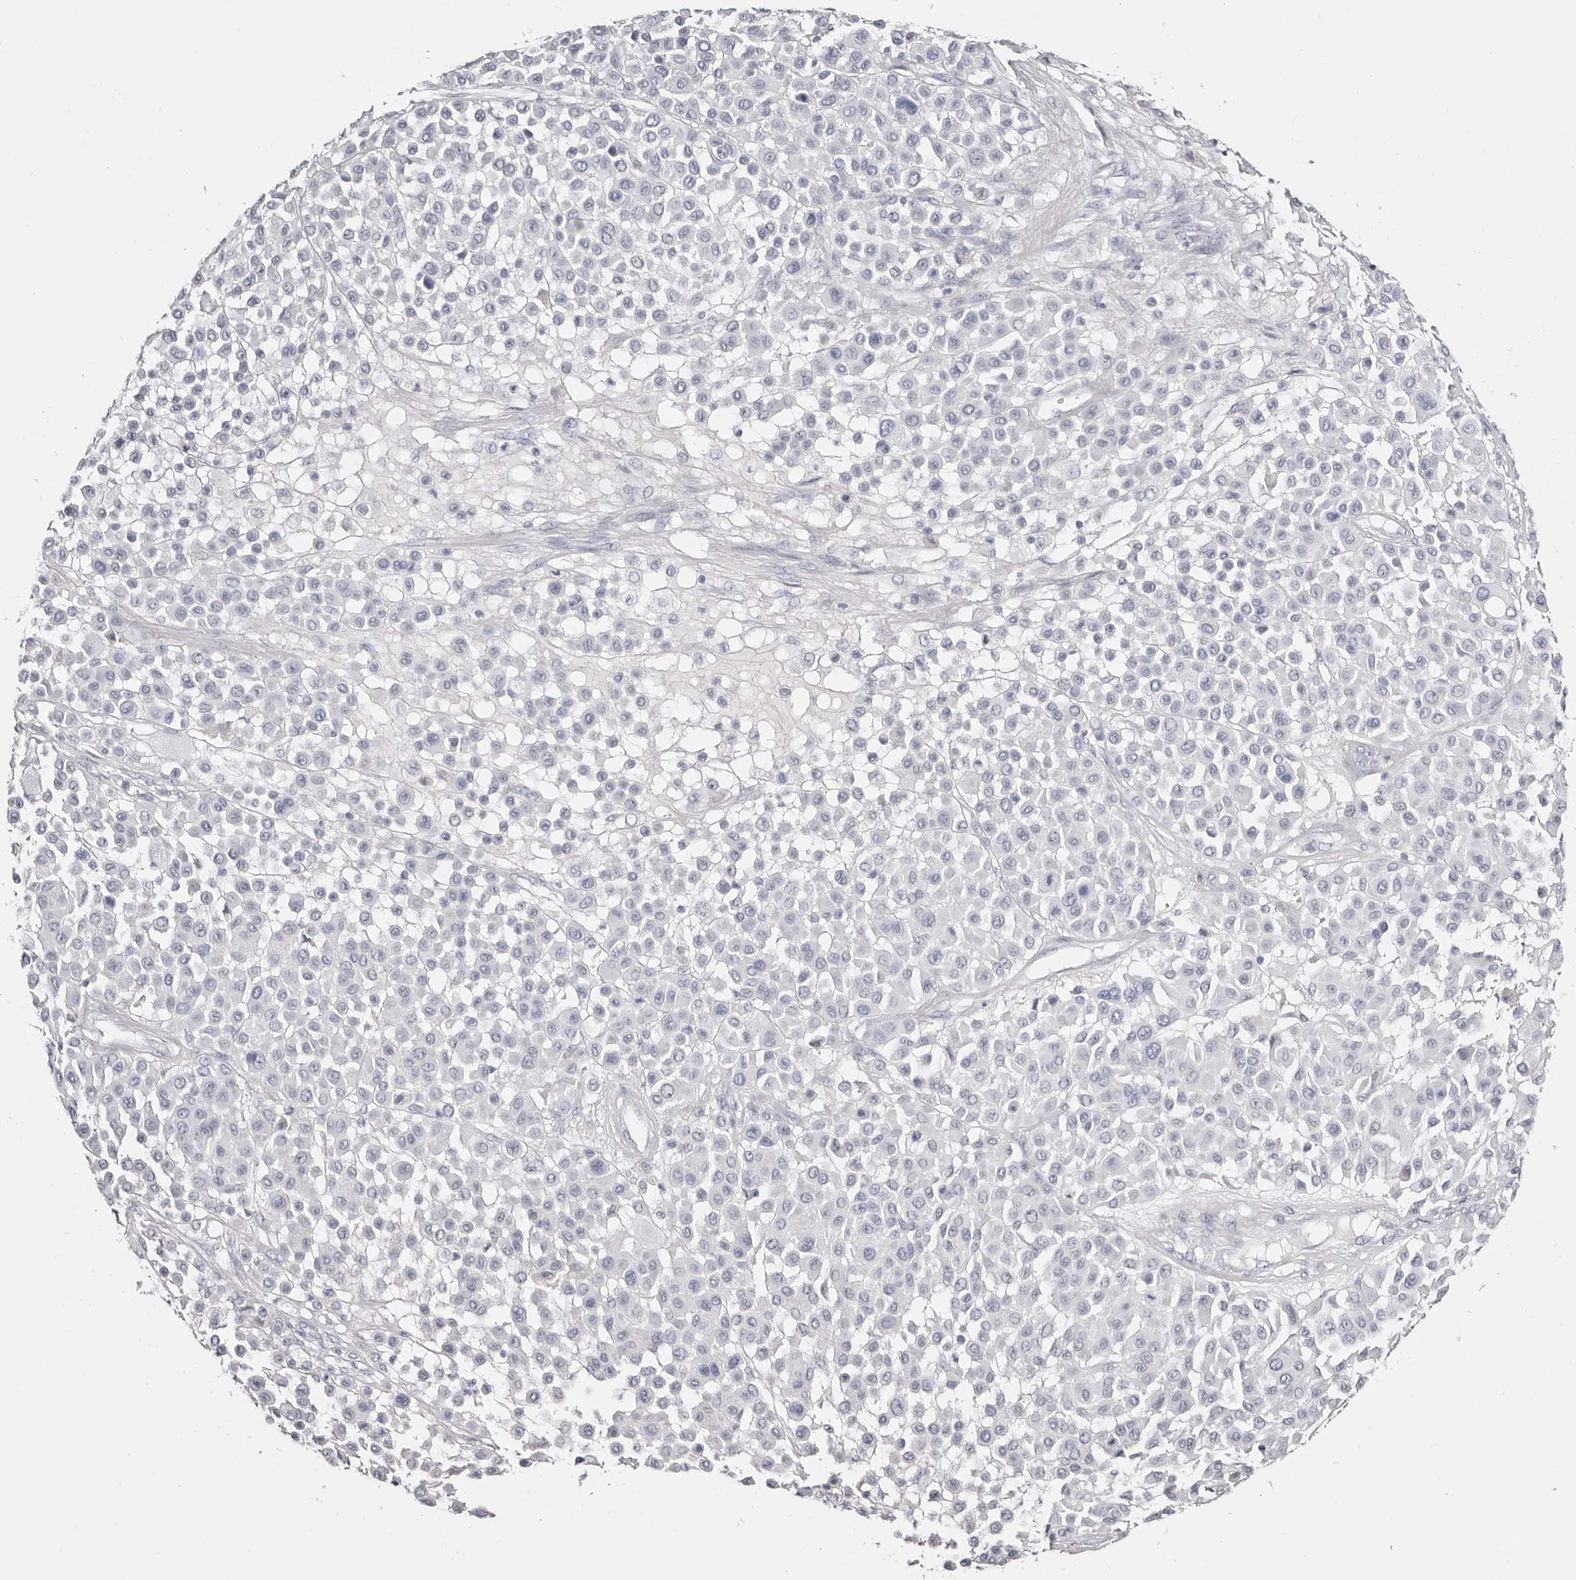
{"staining": {"intensity": "negative", "quantity": "none", "location": "none"}, "tissue": "melanoma", "cell_type": "Tumor cells", "image_type": "cancer", "snomed": [{"axis": "morphology", "description": "Malignant melanoma, Metastatic site"}, {"axis": "topography", "description": "Soft tissue"}], "caption": "DAB (3,3'-diaminobenzidine) immunohistochemical staining of malignant melanoma (metastatic site) exhibits no significant positivity in tumor cells.", "gene": "AKNAD1", "patient": {"sex": "male", "age": 41}}